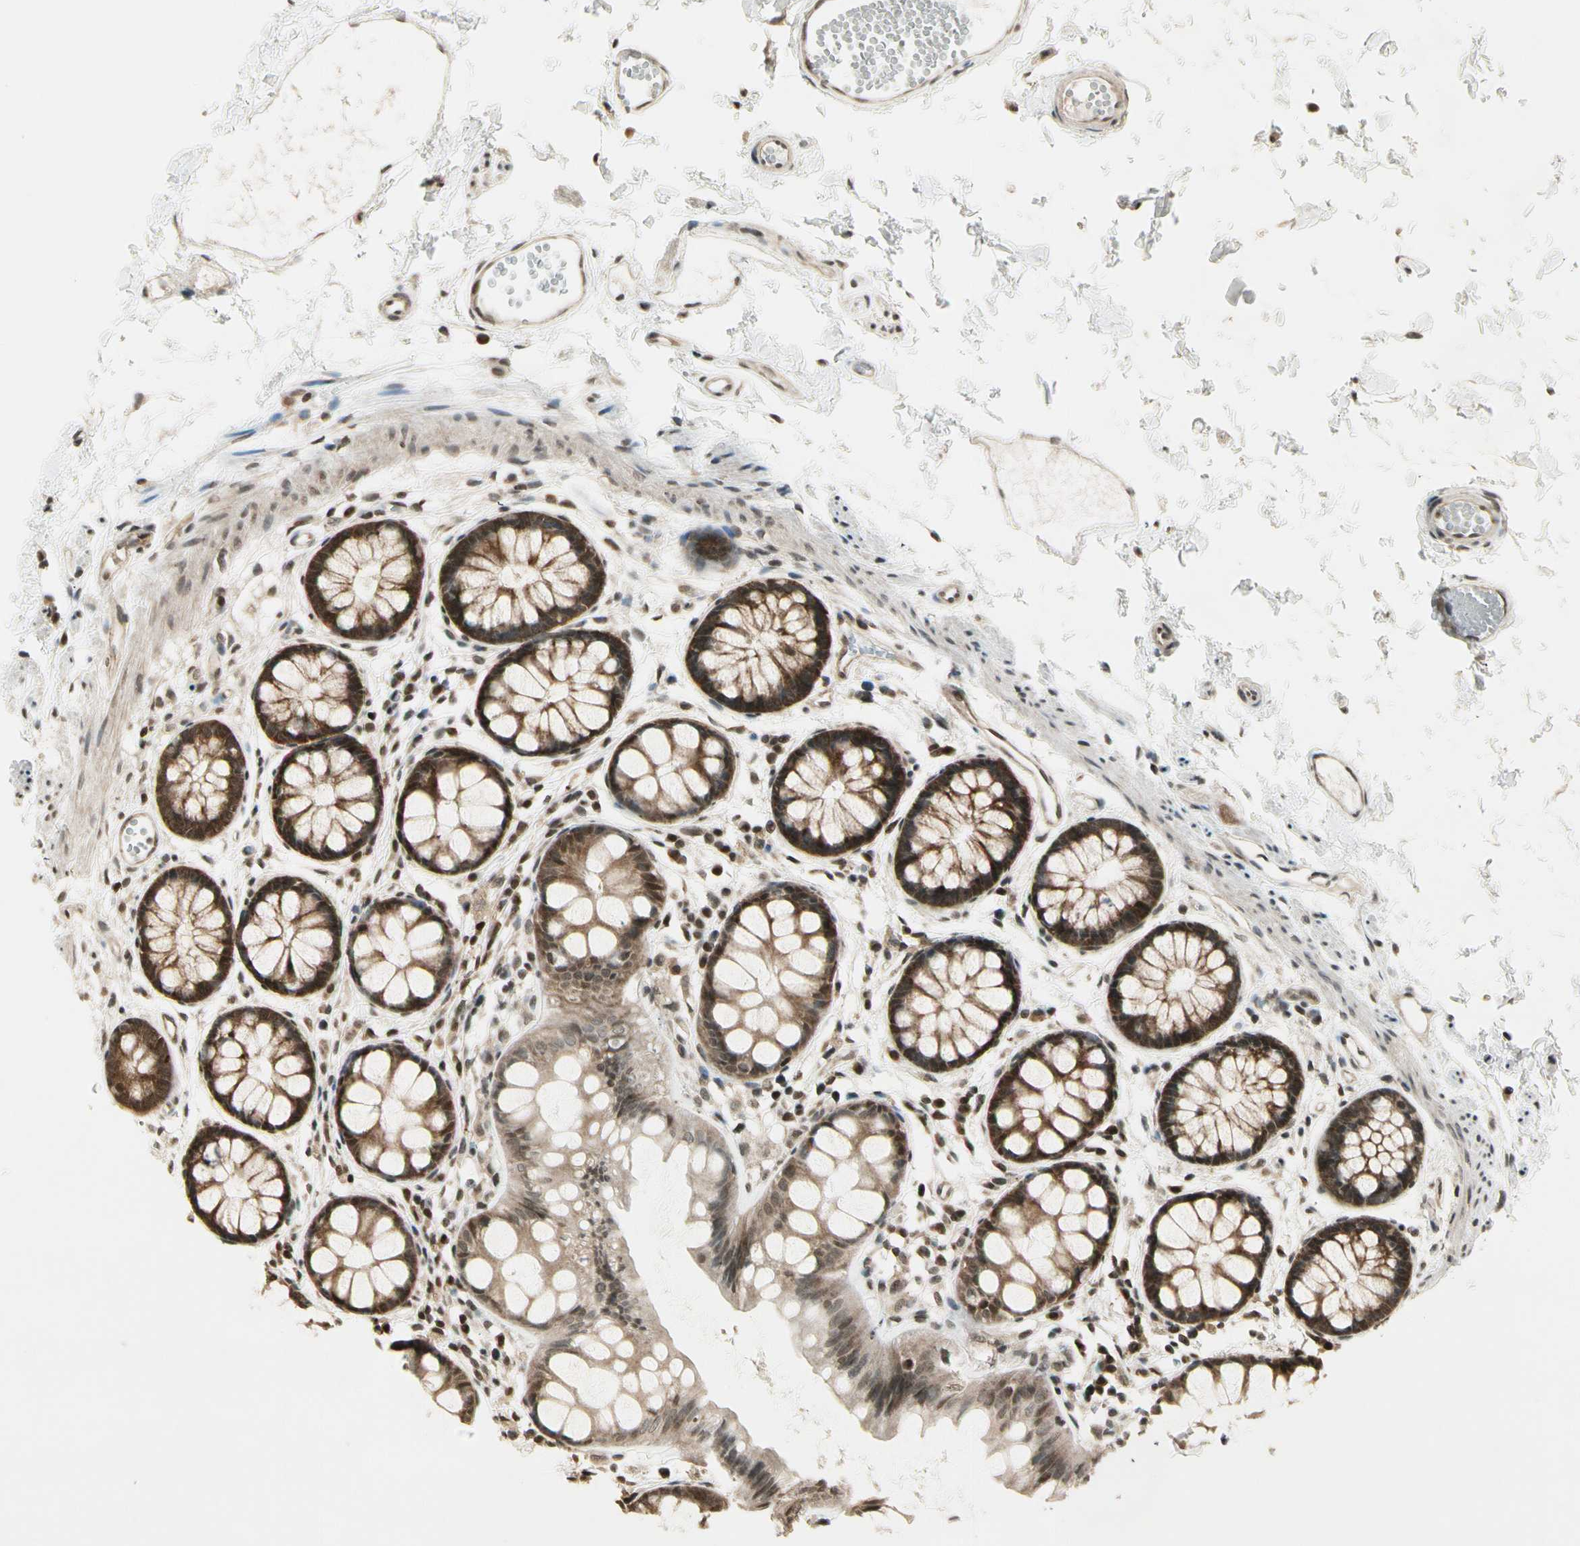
{"staining": {"intensity": "strong", "quantity": "25%-75%", "location": "cytoplasmic/membranous"}, "tissue": "rectum", "cell_type": "Glandular cells", "image_type": "normal", "snomed": [{"axis": "morphology", "description": "Normal tissue, NOS"}, {"axis": "topography", "description": "Rectum"}], "caption": "Immunohistochemistry (IHC) of normal rectum displays high levels of strong cytoplasmic/membranous expression in about 25%-75% of glandular cells.", "gene": "SMN2", "patient": {"sex": "female", "age": 66}}